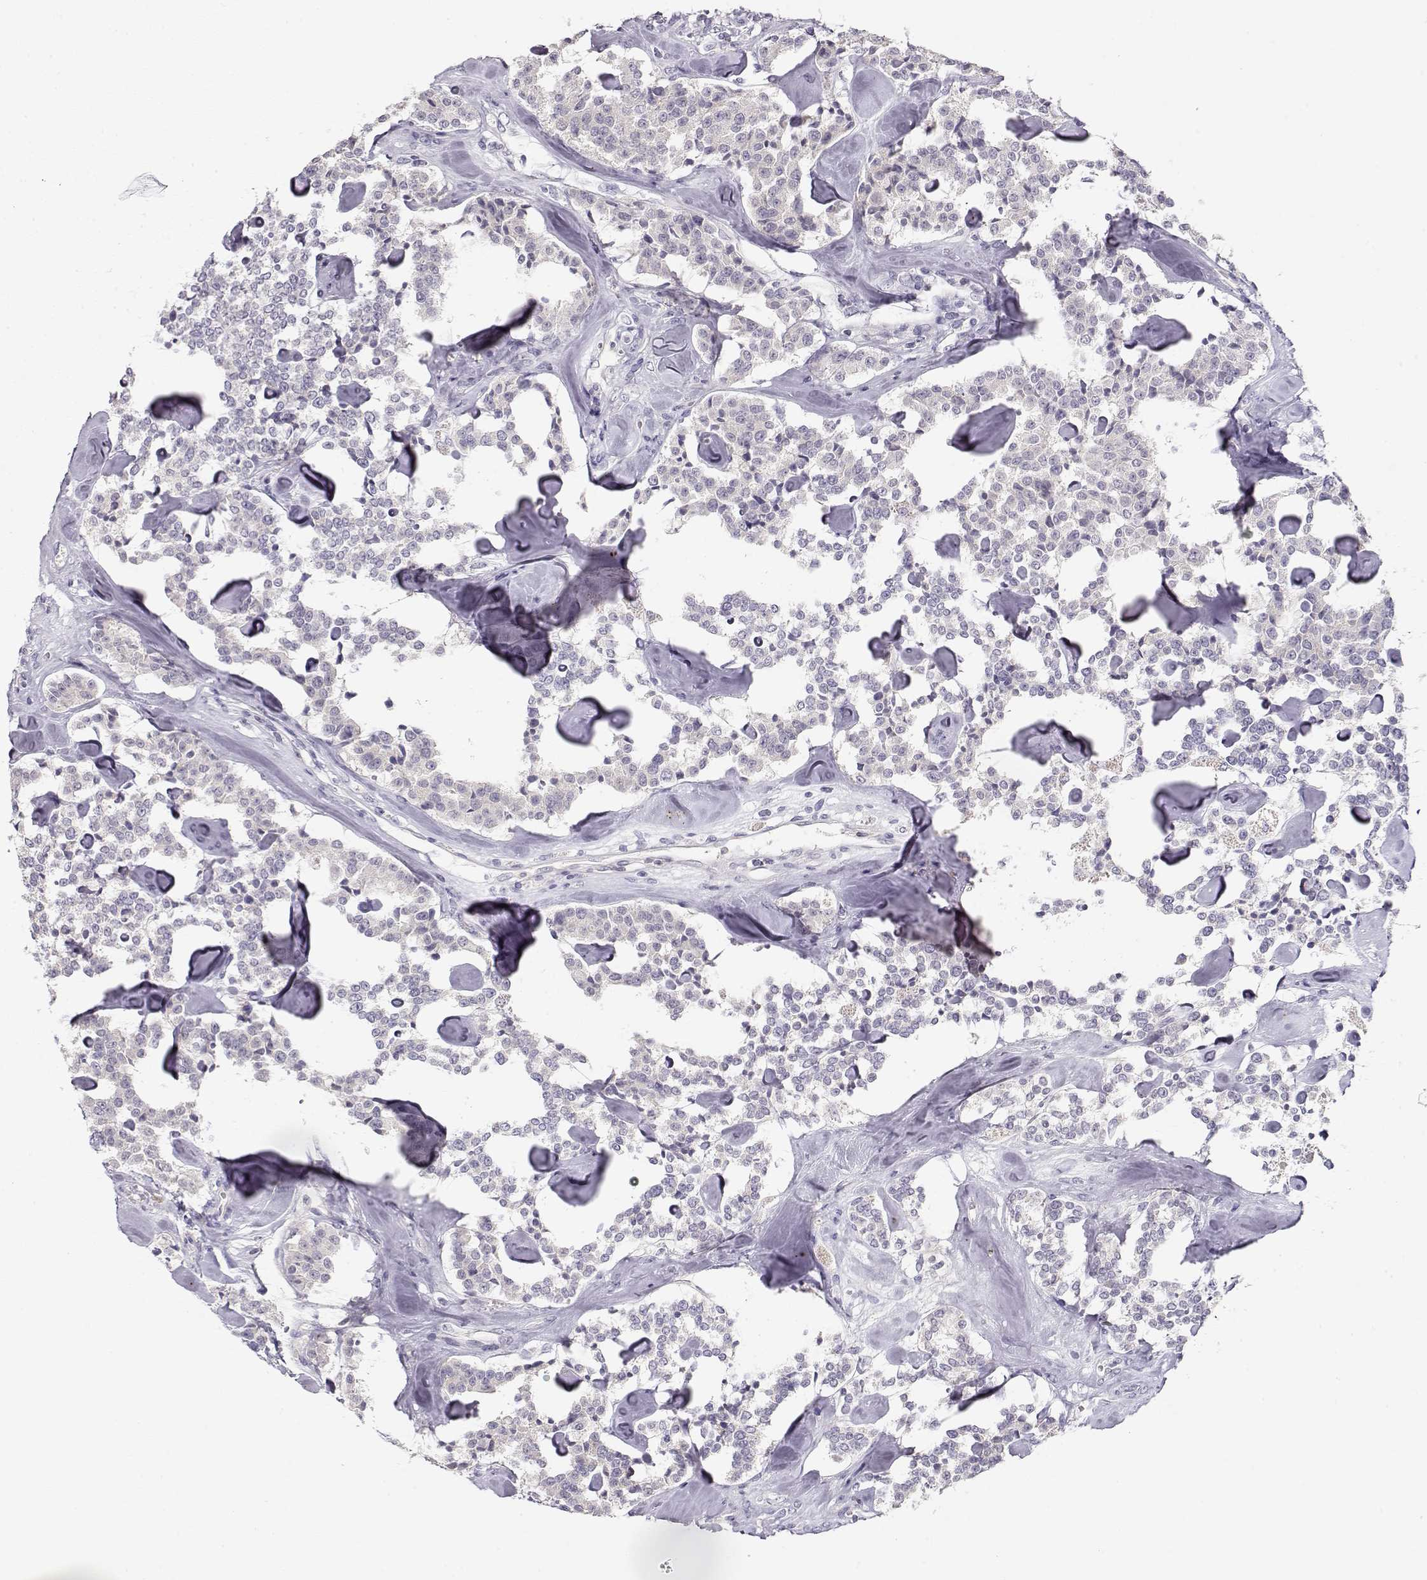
{"staining": {"intensity": "negative", "quantity": "none", "location": "none"}, "tissue": "carcinoid", "cell_type": "Tumor cells", "image_type": "cancer", "snomed": [{"axis": "morphology", "description": "Carcinoid, malignant, NOS"}, {"axis": "topography", "description": "Pancreas"}], "caption": "Immunohistochemistry of human carcinoid displays no staining in tumor cells.", "gene": "TTC26", "patient": {"sex": "male", "age": 41}}